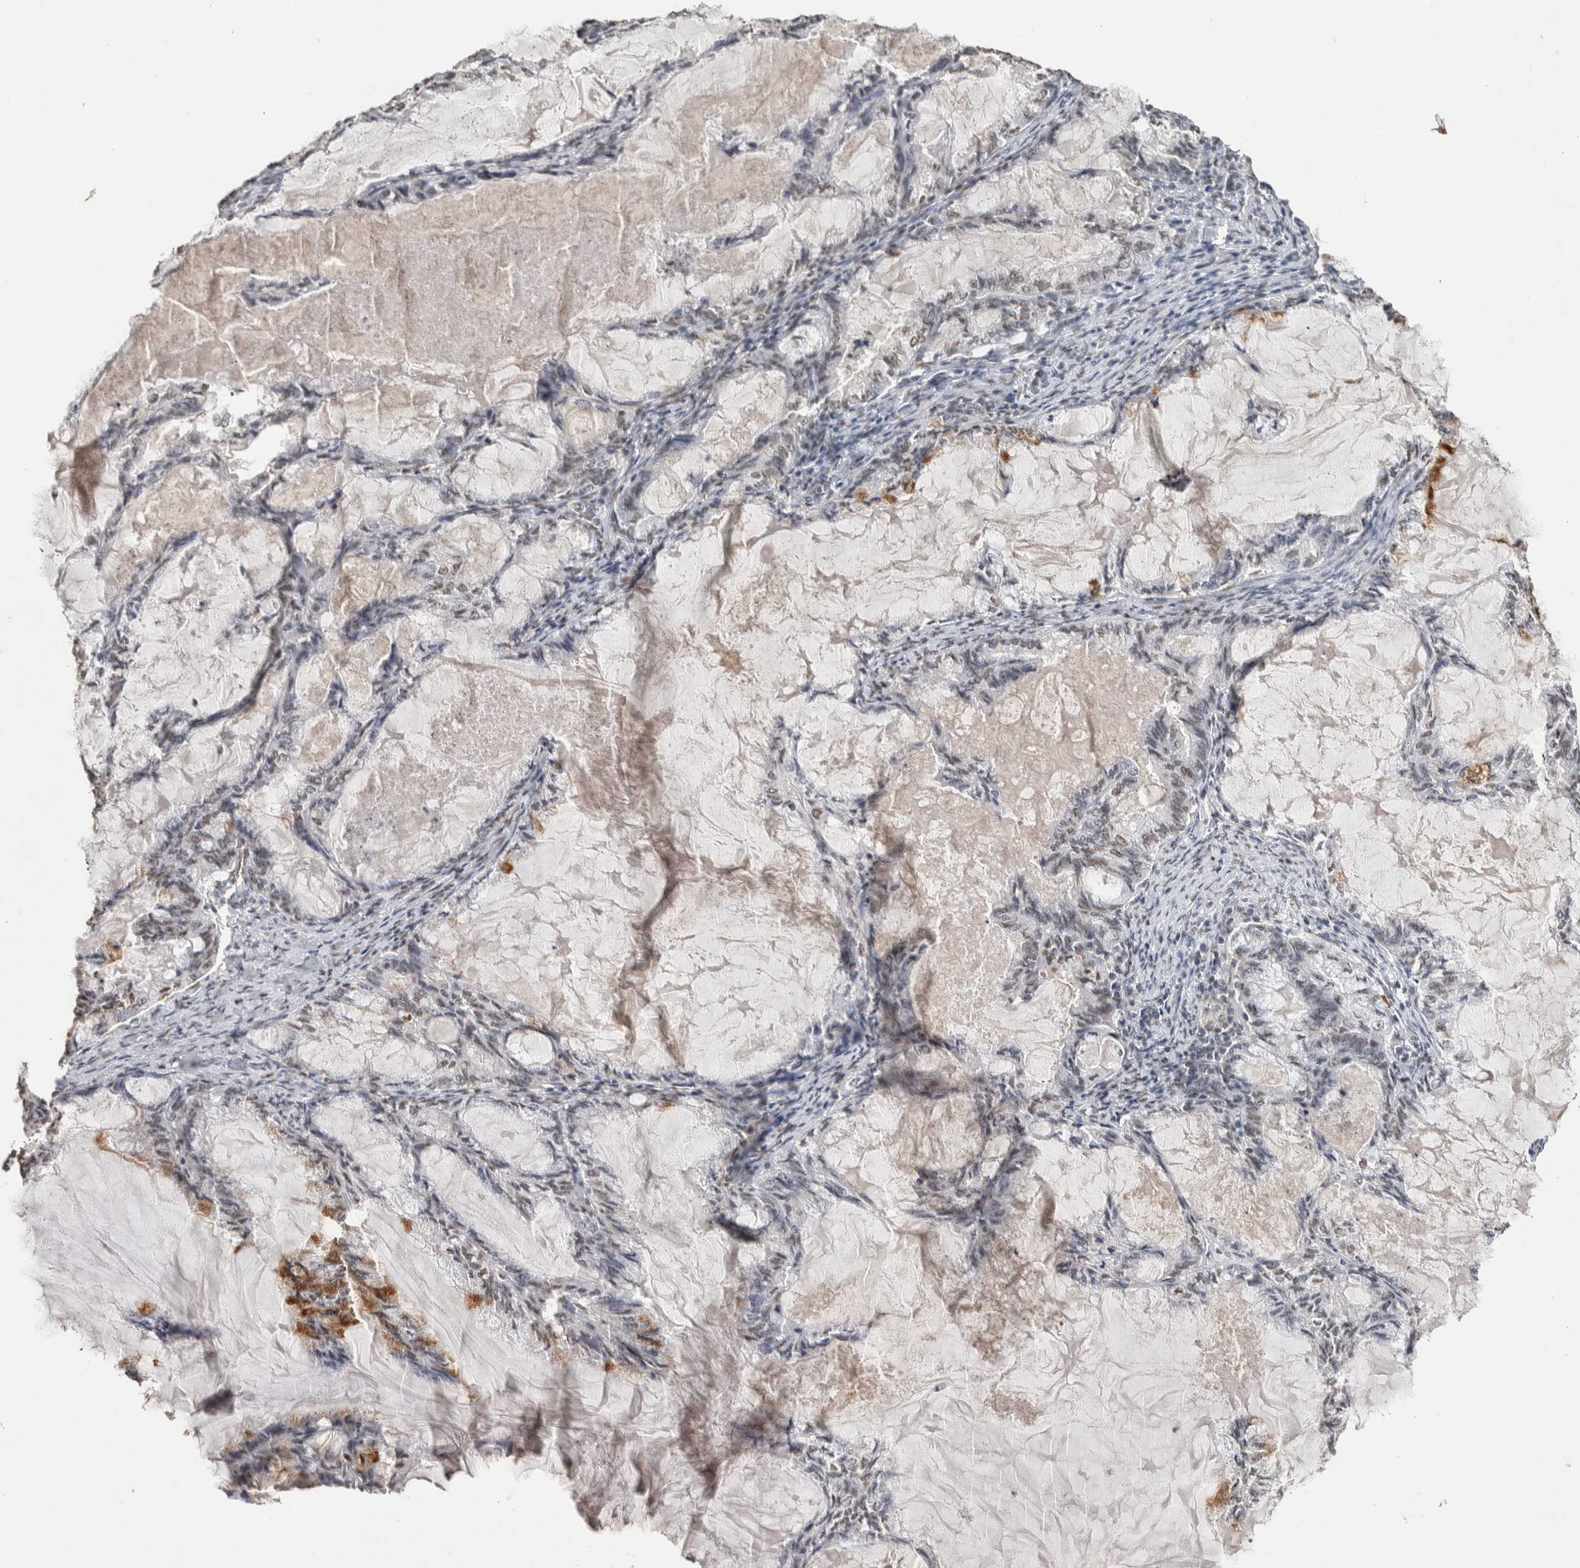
{"staining": {"intensity": "weak", "quantity": "25%-75%", "location": "nuclear"}, "tissue": "endometrial cancer", "cell_type": "Tumor cells", "image_type": "cancer", "snomed": [{"axis": "morphology", "description": "Adenocarcinoma, NOS"}, {"axis": "topography", "description": "Endometrium"}], "caption": "High-magnification brightfield microscopy of endometrial cancer (adenocarcinoma) stained with DAB (3,3'-diaminobenzidine) (brown) and counterstained with hematoxylin (blue). tumor cells exhibit weak nuclear positivity is identified in approximately25%-75% of cells.", "gene": "RPS6KA2", "patient": {"sex": "female", "age": 86}}